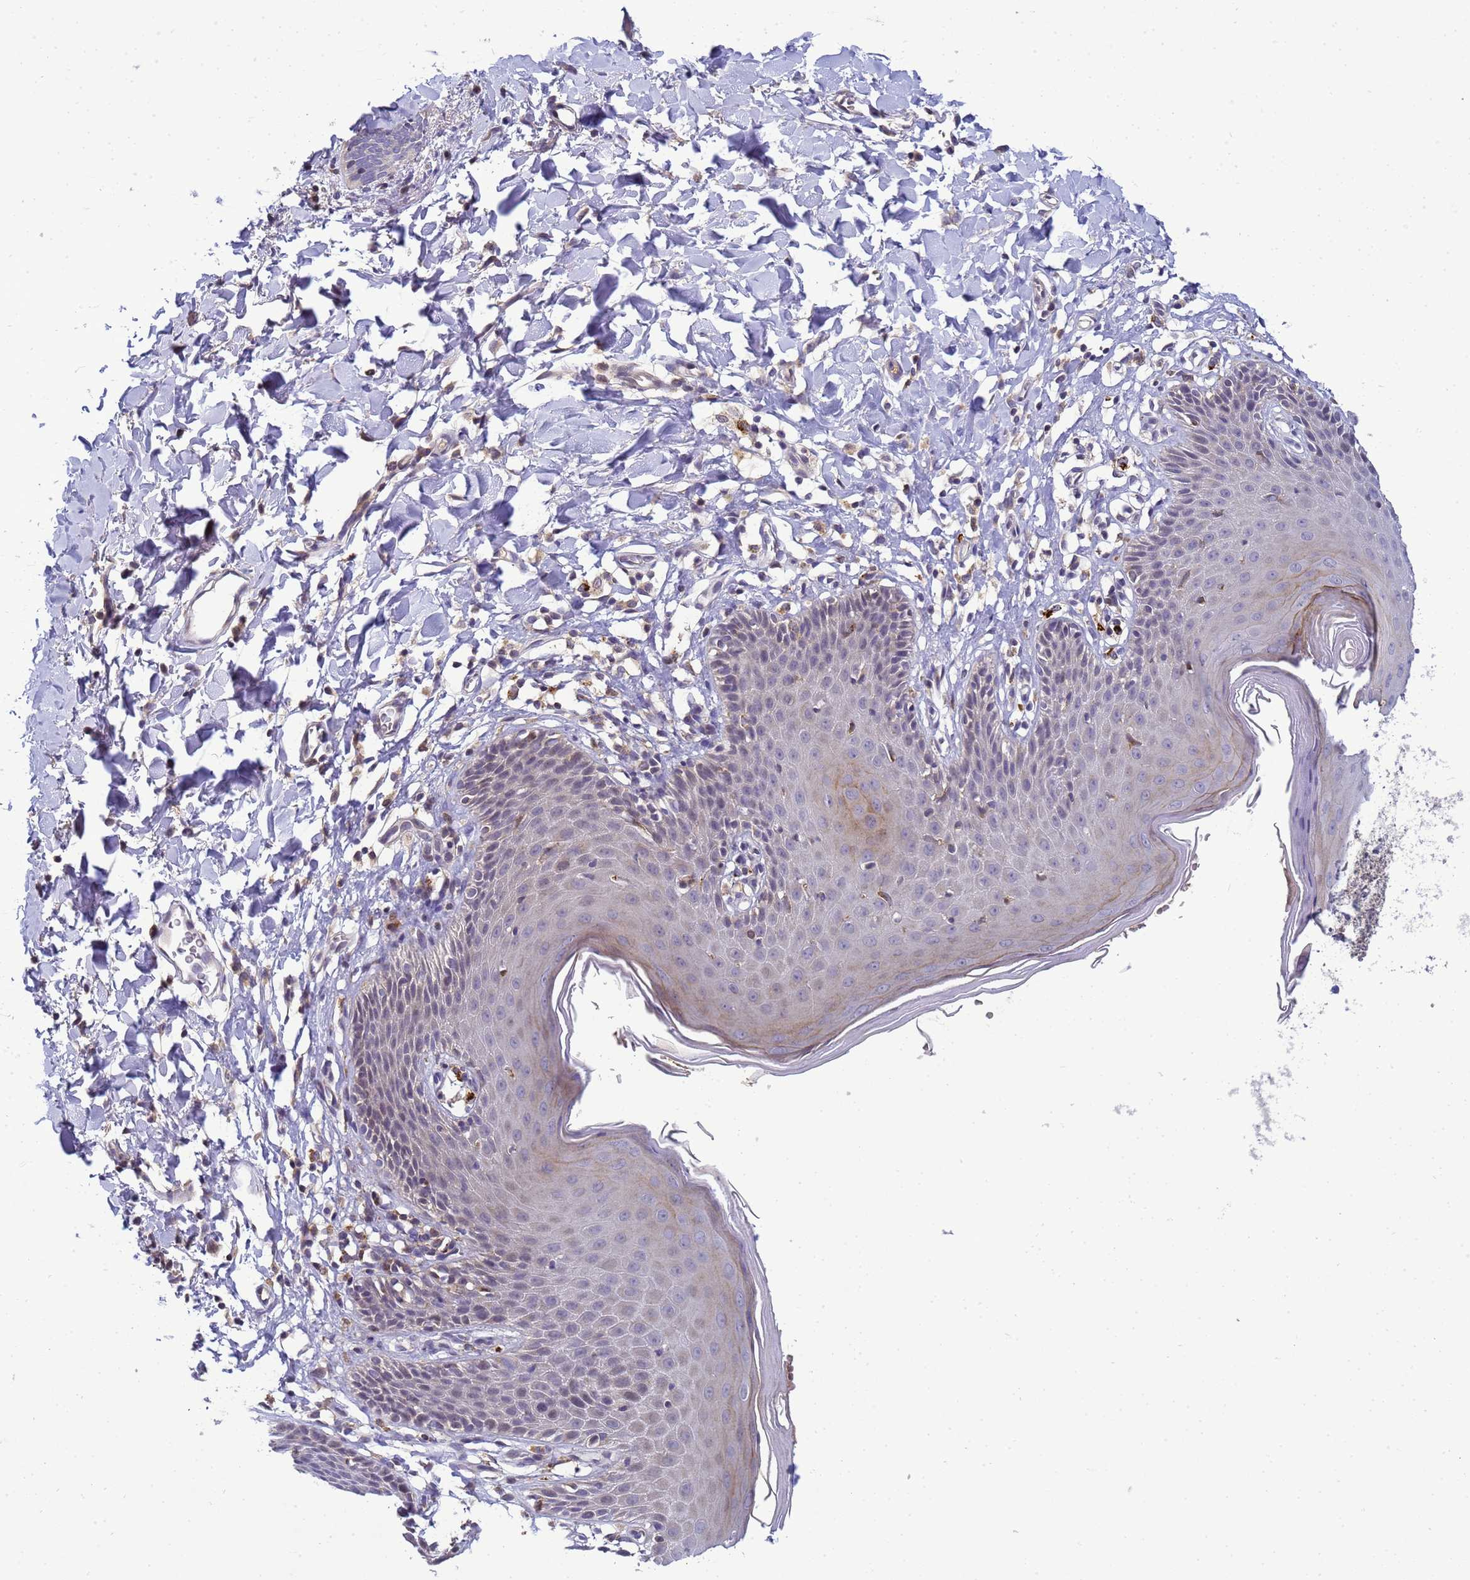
{"staining": {"intensity": "weak", "quantity": "<25%", "location": "cytoplasmic/membranous,nuclear"}, "tissue": "skin", "cell_type": "Epidermal cells", "image_type": "normal", "snomed": [{"axis": "morphology", "description": "Normal tissue, NOS"}, {"axis": "topography", "description": "Vulva"}], "caption": "The histopathology image demonstrates no significant staining in epidermal cells of skin. Brightfield microscopy of immunohistochemistry (IHC) stained with DAB (3,3'-diaminobenzidine) (brown) and hematoxylin (blue), captured at high magnification.", "gene": "TMEM74B", "patient": {"sex": "female", "age": 68}}